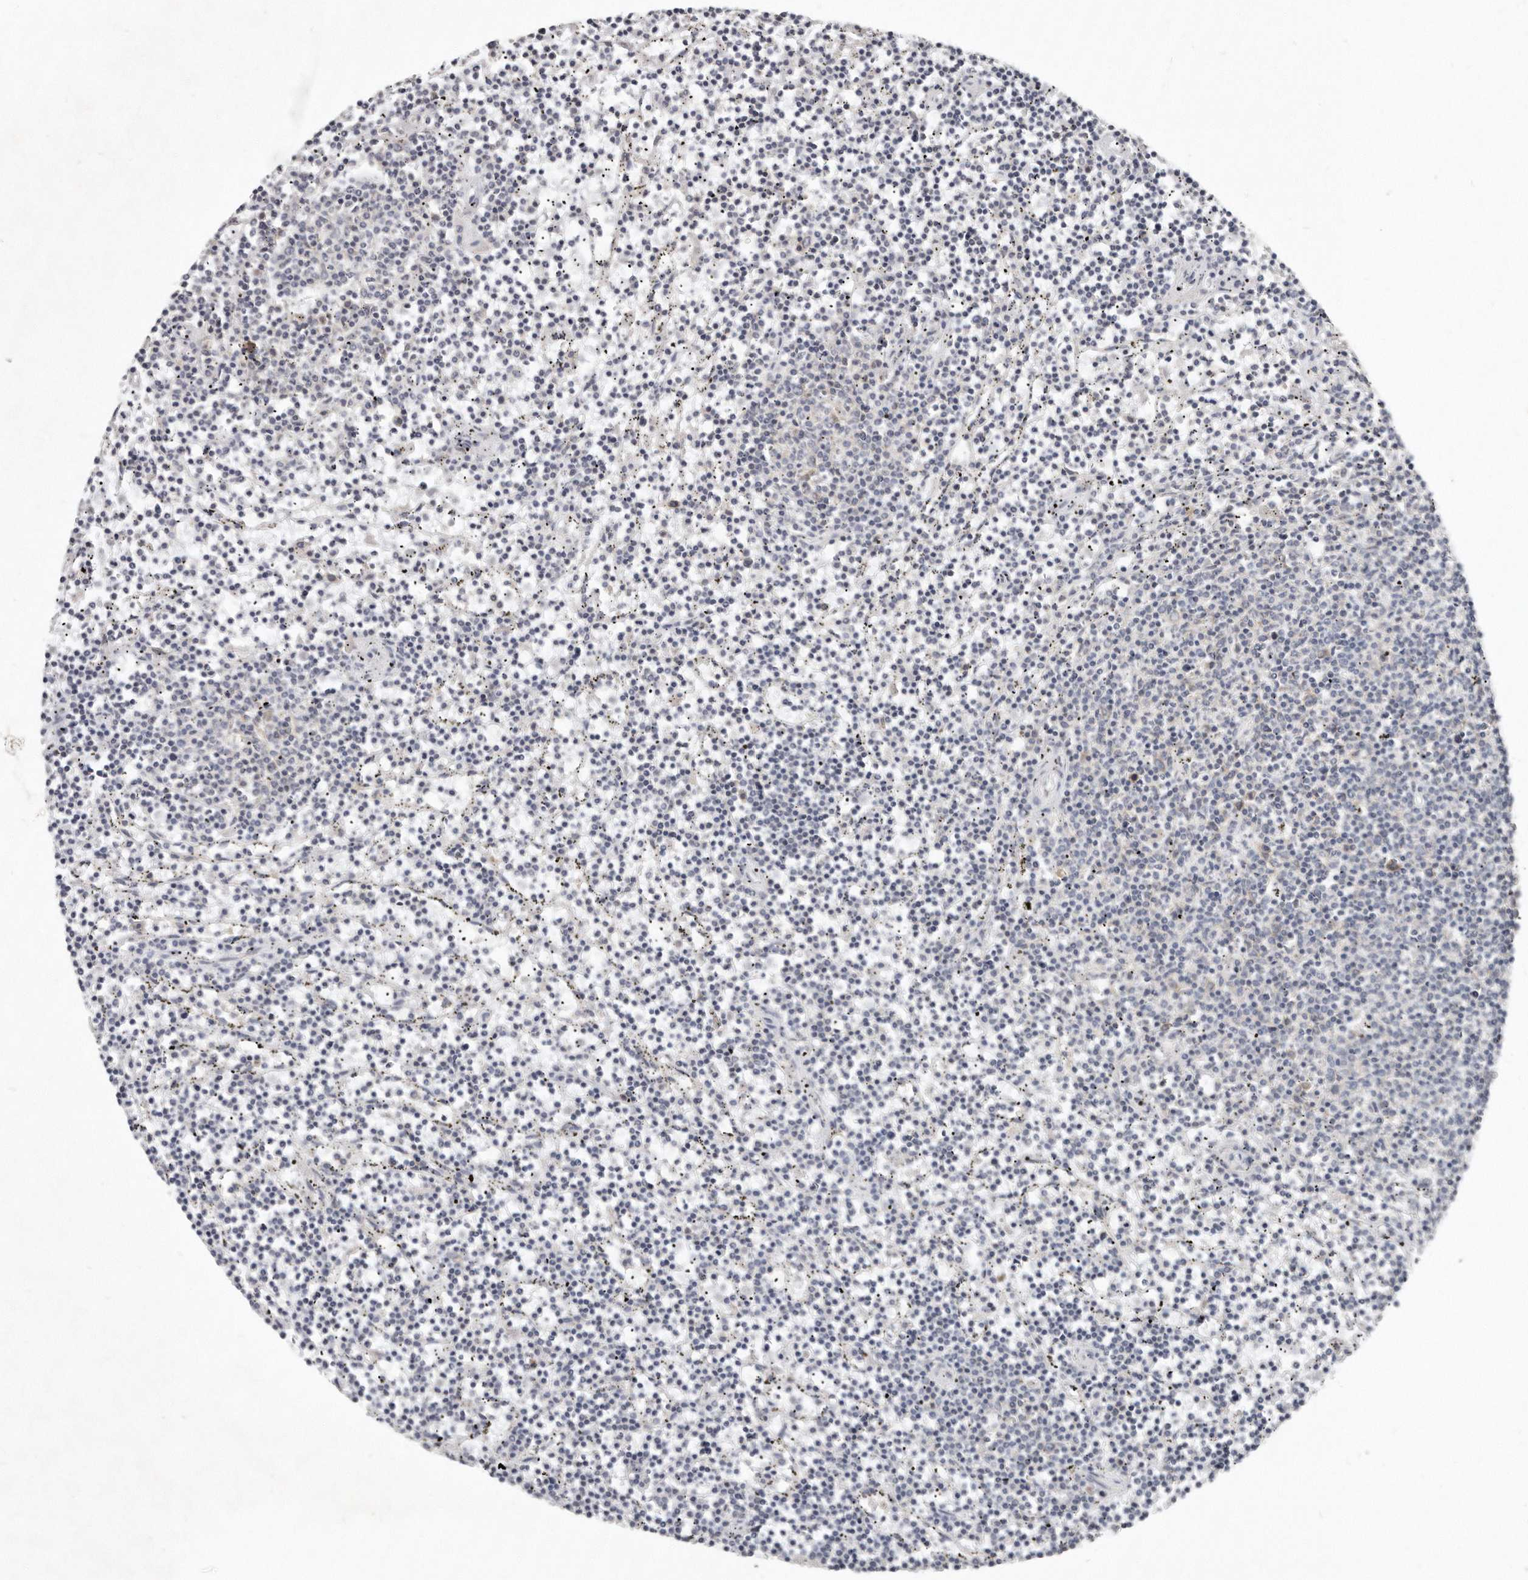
{"staining": {"intensity": "negative", "quantity": "none", "location": "none"}, "tissue": "lymphoma", "cell_type": "Tumor cells", "image_type": "cancer", "snomed": [{"axis": "morphology", "description": "Malignant lymphoma, non-Hodgkin's type, Low grade"}, {"axis": "topography", "description": "Spleen"}], "caption": "Protein analysis of malignant lymphoma, non-Hodgkin's type (low-grade) demonstrates no significant expression in tumor cells.", "gene": "AKNAD1", "patient": {"sex": "female", "age": 50}}